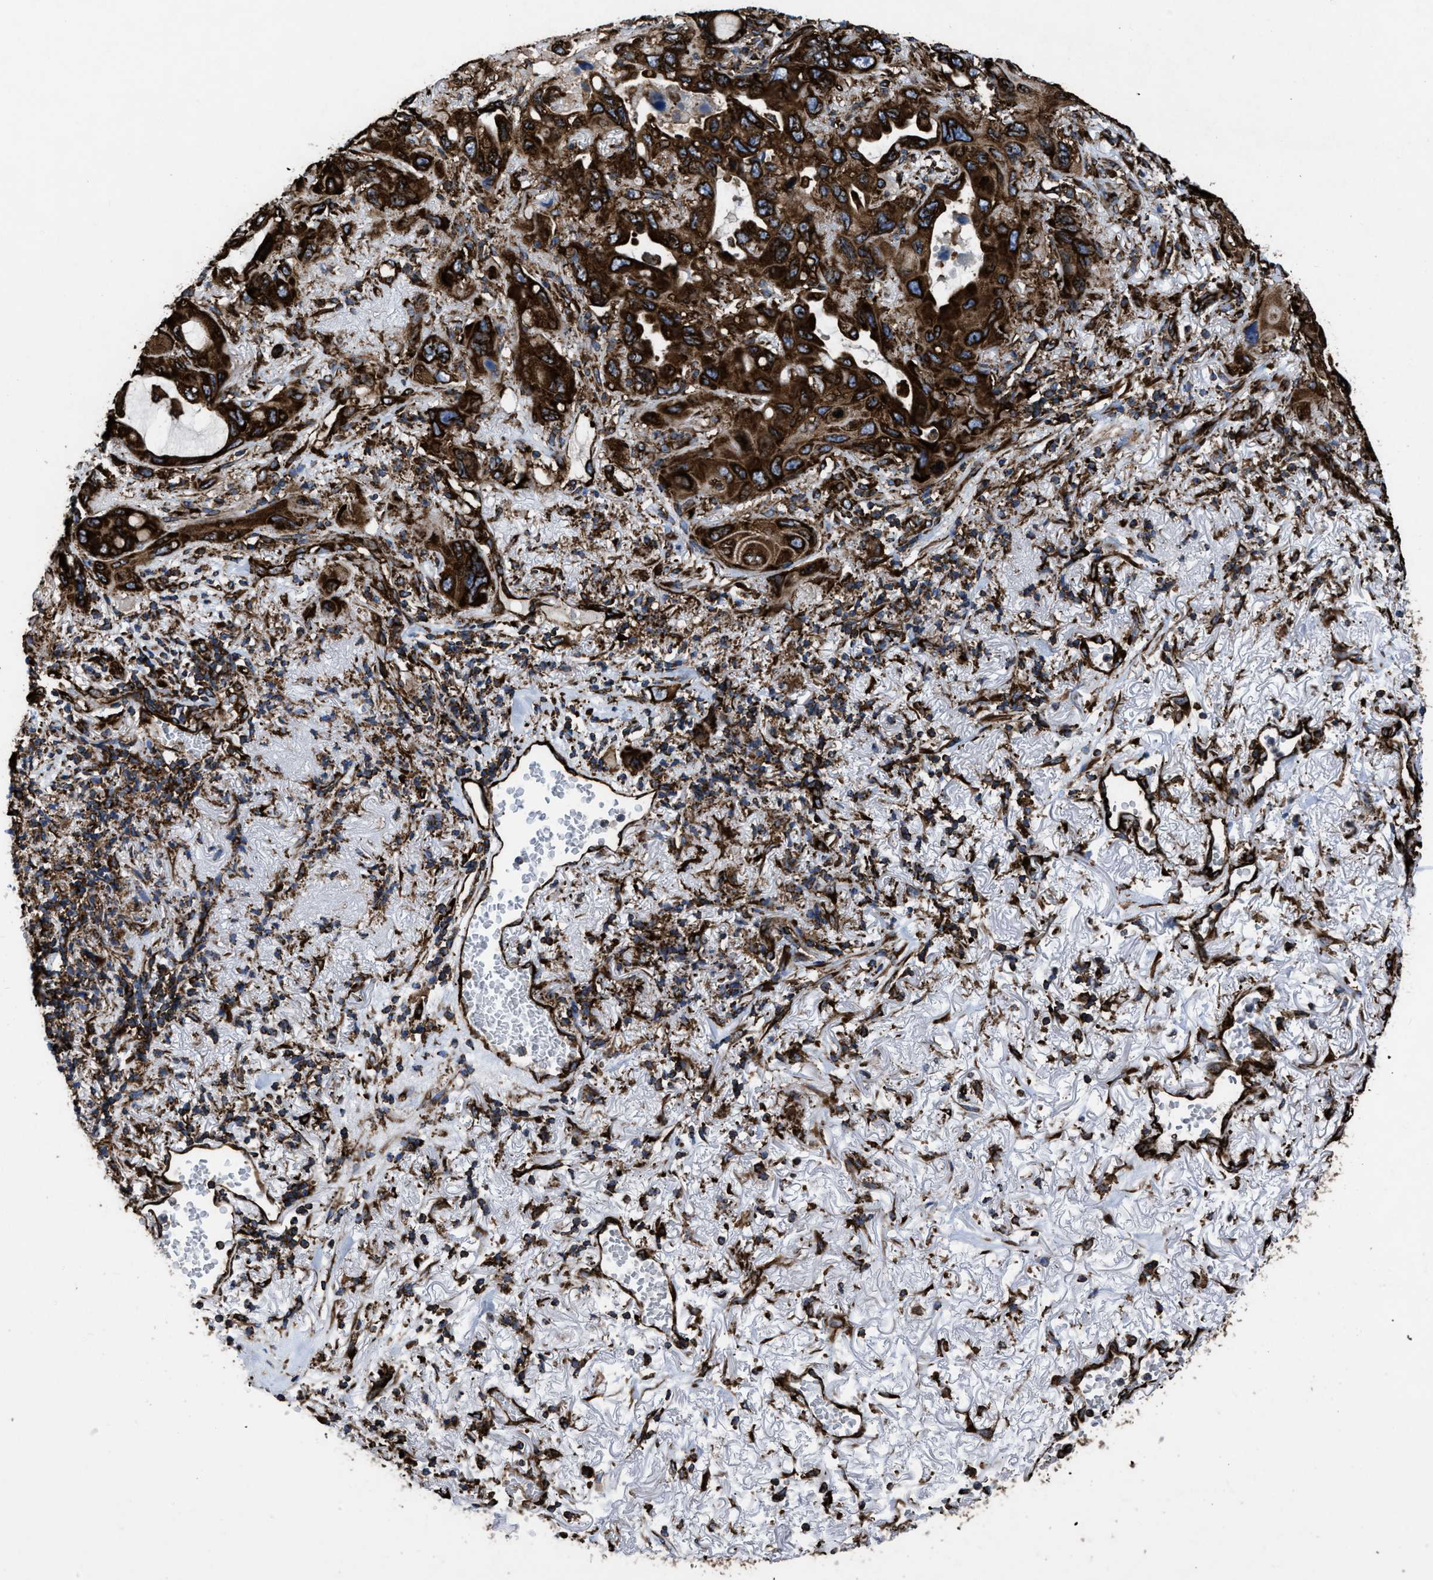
{"staining": {"intensity": "strong", "quantity": ">75%", "location": "cytoplasmic/membranous"}, "tissue": "lung cancer", "cell_type": "Tumor cells", "image_type": "cancer", "snomed": [{"axis": "morphology", "description": "Squamous cell carcinoma, NOS"}, {"axis": "topography", "description": "Lung"}], "caption": "Protein positivity by immunohistochemistry (IHC) reveals strong cytoplasmic/membranous staining in approximately >75% of tumor cells in lung cancer. (DAB (3,3'-diaminobenzidine) = brown stain, brightfield microscopy at high magnification).", "gene": "CAPRIN1", "patient": {"sex": "female", "age": 73}}